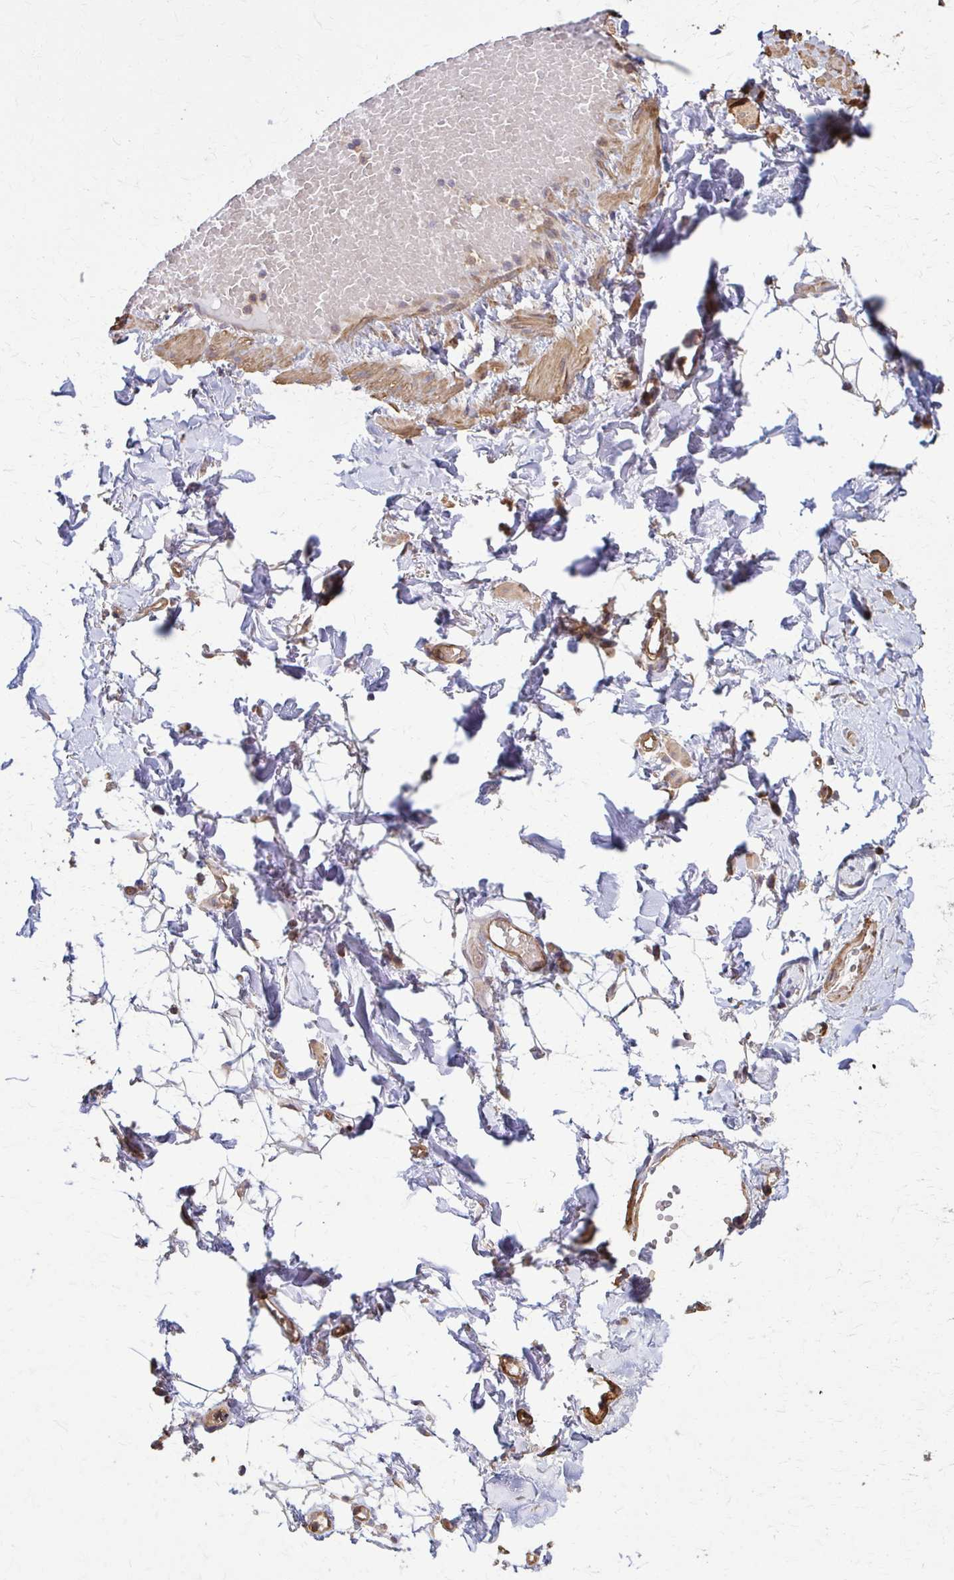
{"staining": {"intensity": "negative", "quantity": "none", "location": "none"}, "tissue": "adipose tissue", "cell_type": "Adipocytes", "image_type": "normal", "snomed": [{"axis": "morphology", "description": "Normal tissue, NOS"}, {"axis": "topography", "description": "Anal"}, {"axis": "topography", "description": "Peripheral nerve tissue"}], "caption": "High power microscopy micrograph of an IHC micrograph of unremarkable adipose tissue, revealing no significant staining in adipocytes.", "gene": "DSP", "patient": {"sex": "male", "age": 78}}